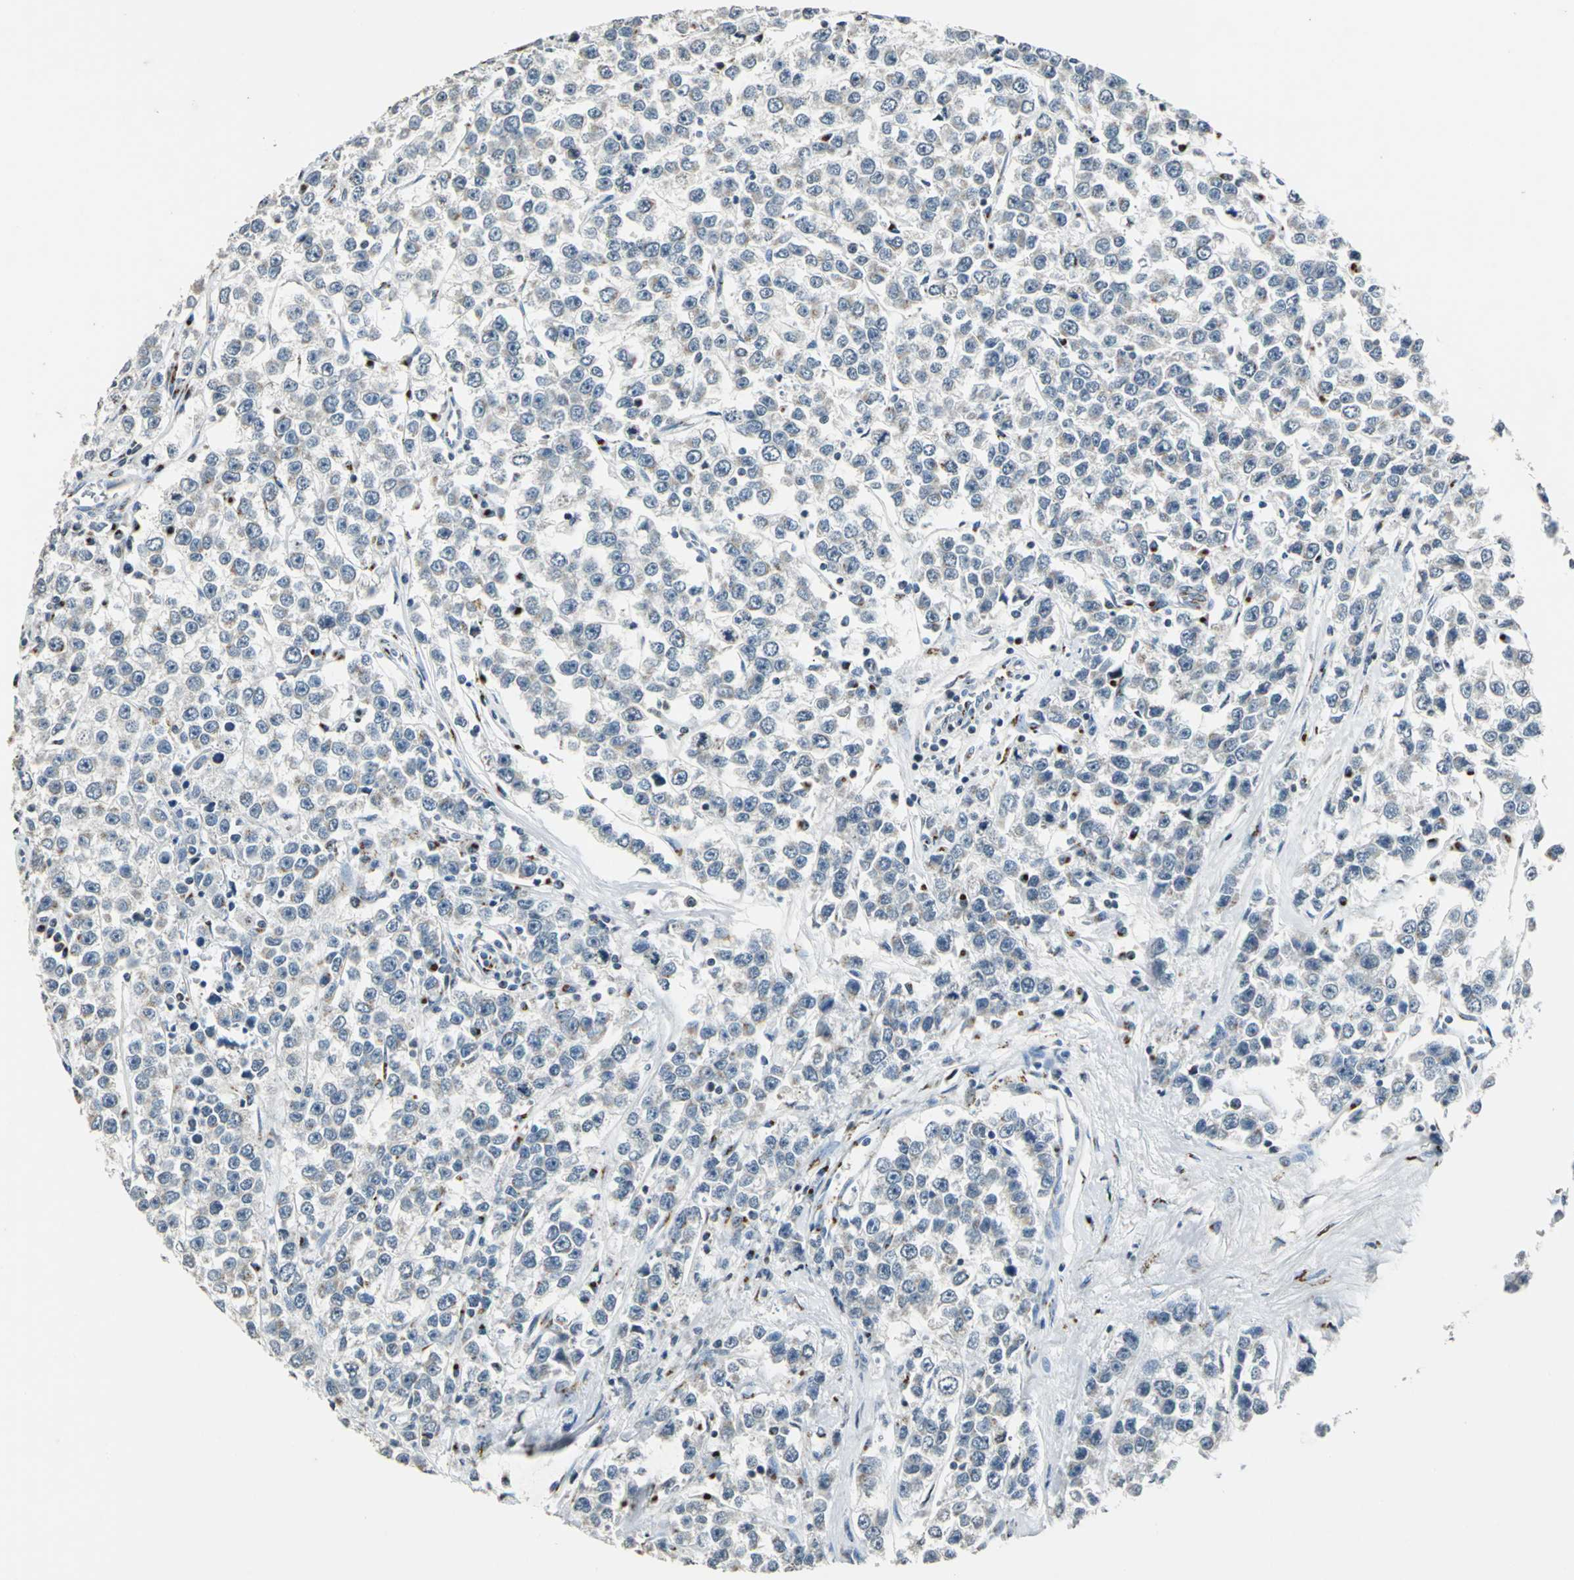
{"staining": {"intensity": "weak", "quantity": "<25%", "location": "cytoplasmic/membranous"}, "tissue": "testis cancer", "cell_type": "Tumor cells", "image_type": "cancer", "snomed": [{"axis": "morphology", "description": "Seminoma, NOS"}, {"axis": "morphology", "description": "Carcinoma, Embryonal, NOS"}, {"axis": "topography", "description": "Testis"}], "caption": "Histopathology image shows no significant protein expression in tumor cells of testis seminoma. (DAB (3,3'-diaminobenzidine) immunohistochemistry with hematoxylin counter stain).", "gene": "TMEM115", "patient": {"sex": "male", "age": 52}}